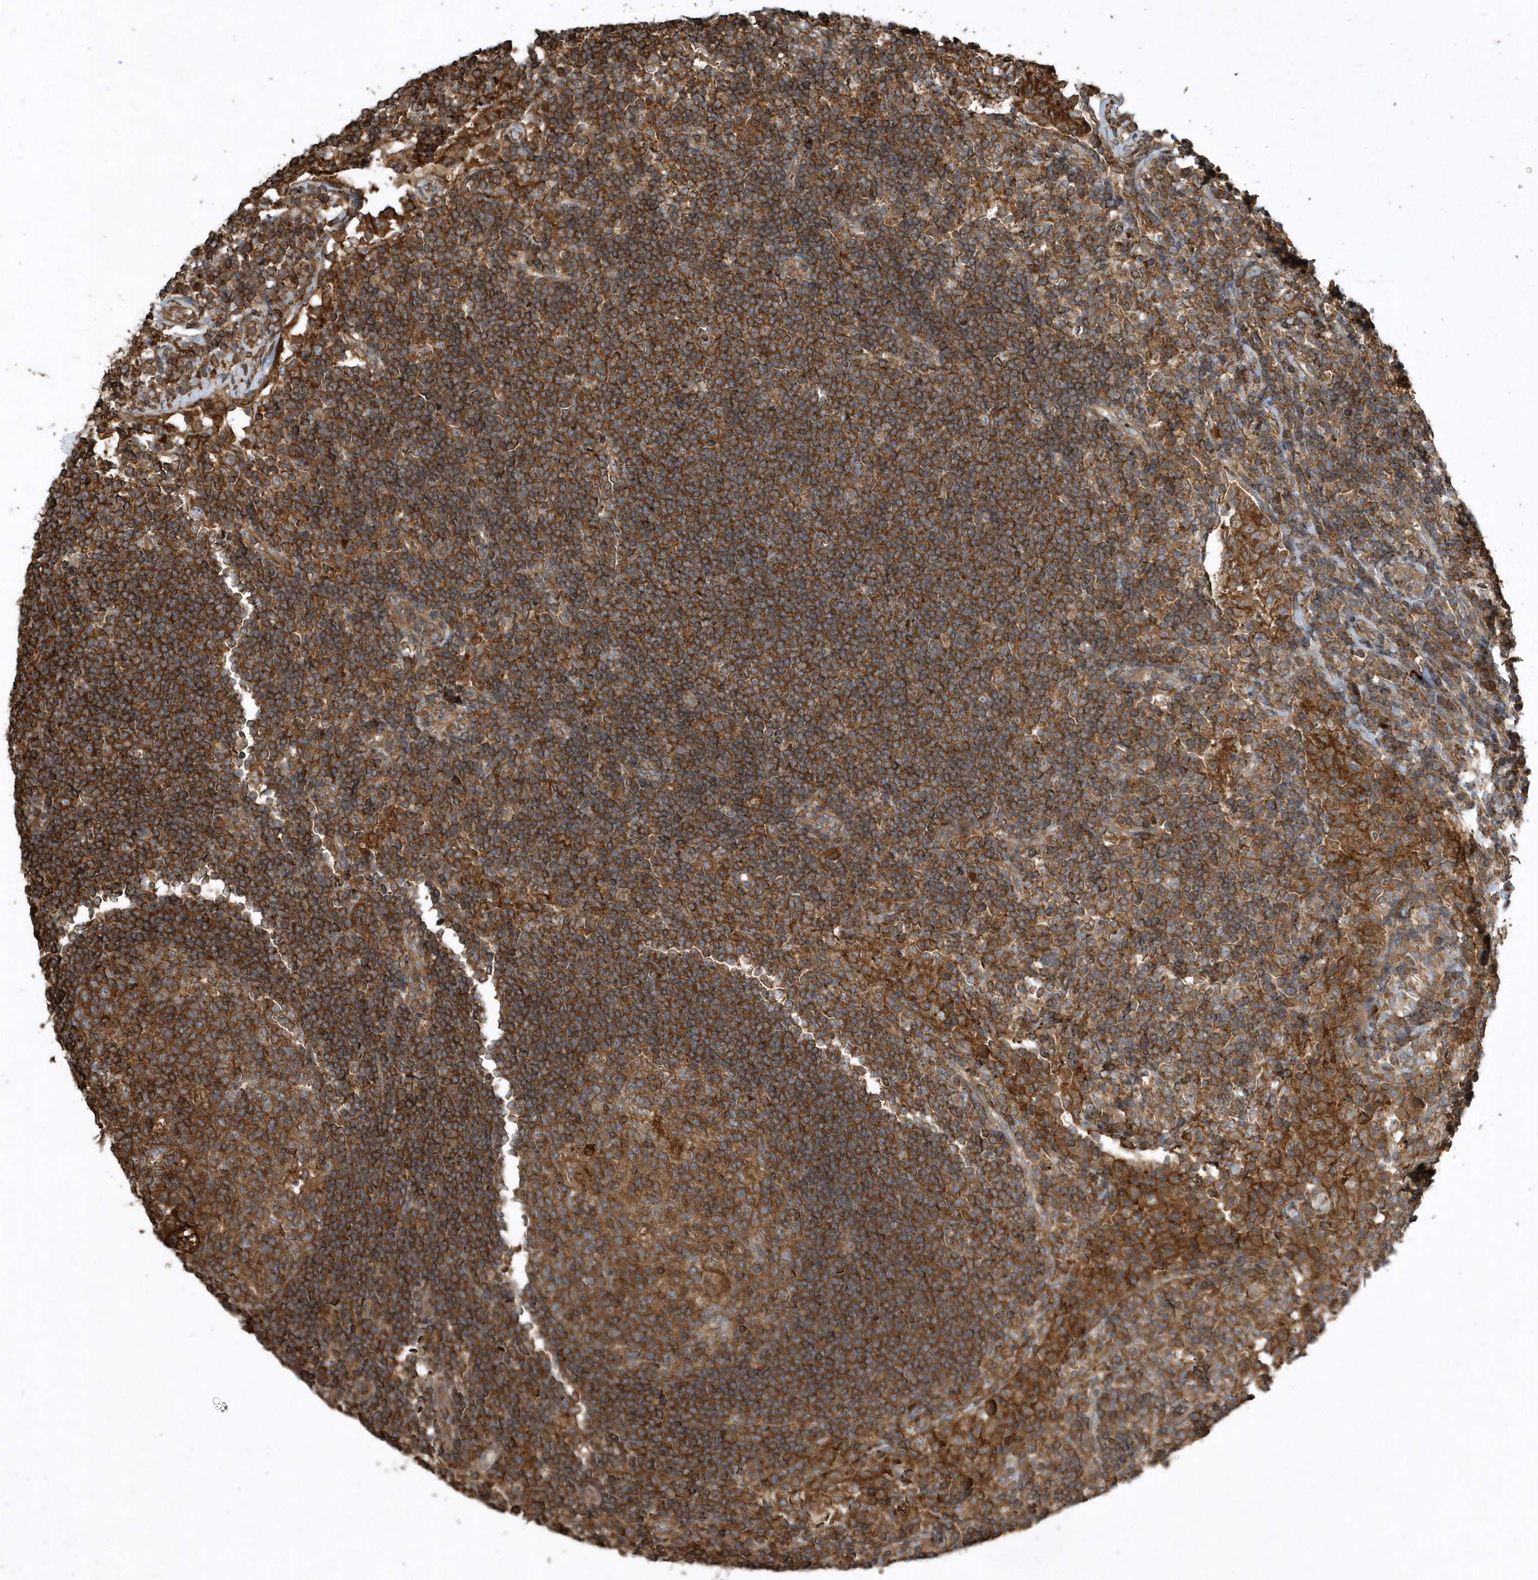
{"staining": {"intensity": "moderate", "quantity": ">75%", "location": "cytoplasmic/membranous"}, "tissue": "lymph node", "cell_type": "Germinal center cells", "image_type": "normal", "snomed": [{"axis": "morphology", "description": "Normal tissue, NOS"}, {"axis": "topography", "description": "Lymph node"}], "caption": "Immunohistochemical staining of normal human lymph node demonstrates medium levels of moderate cytoplasmic/membranous staining in about >75% of germinal center cells. Nuclei are stained in blue.", "gene": "SENP8", "patient": {"sex": "female", "age": 53}}